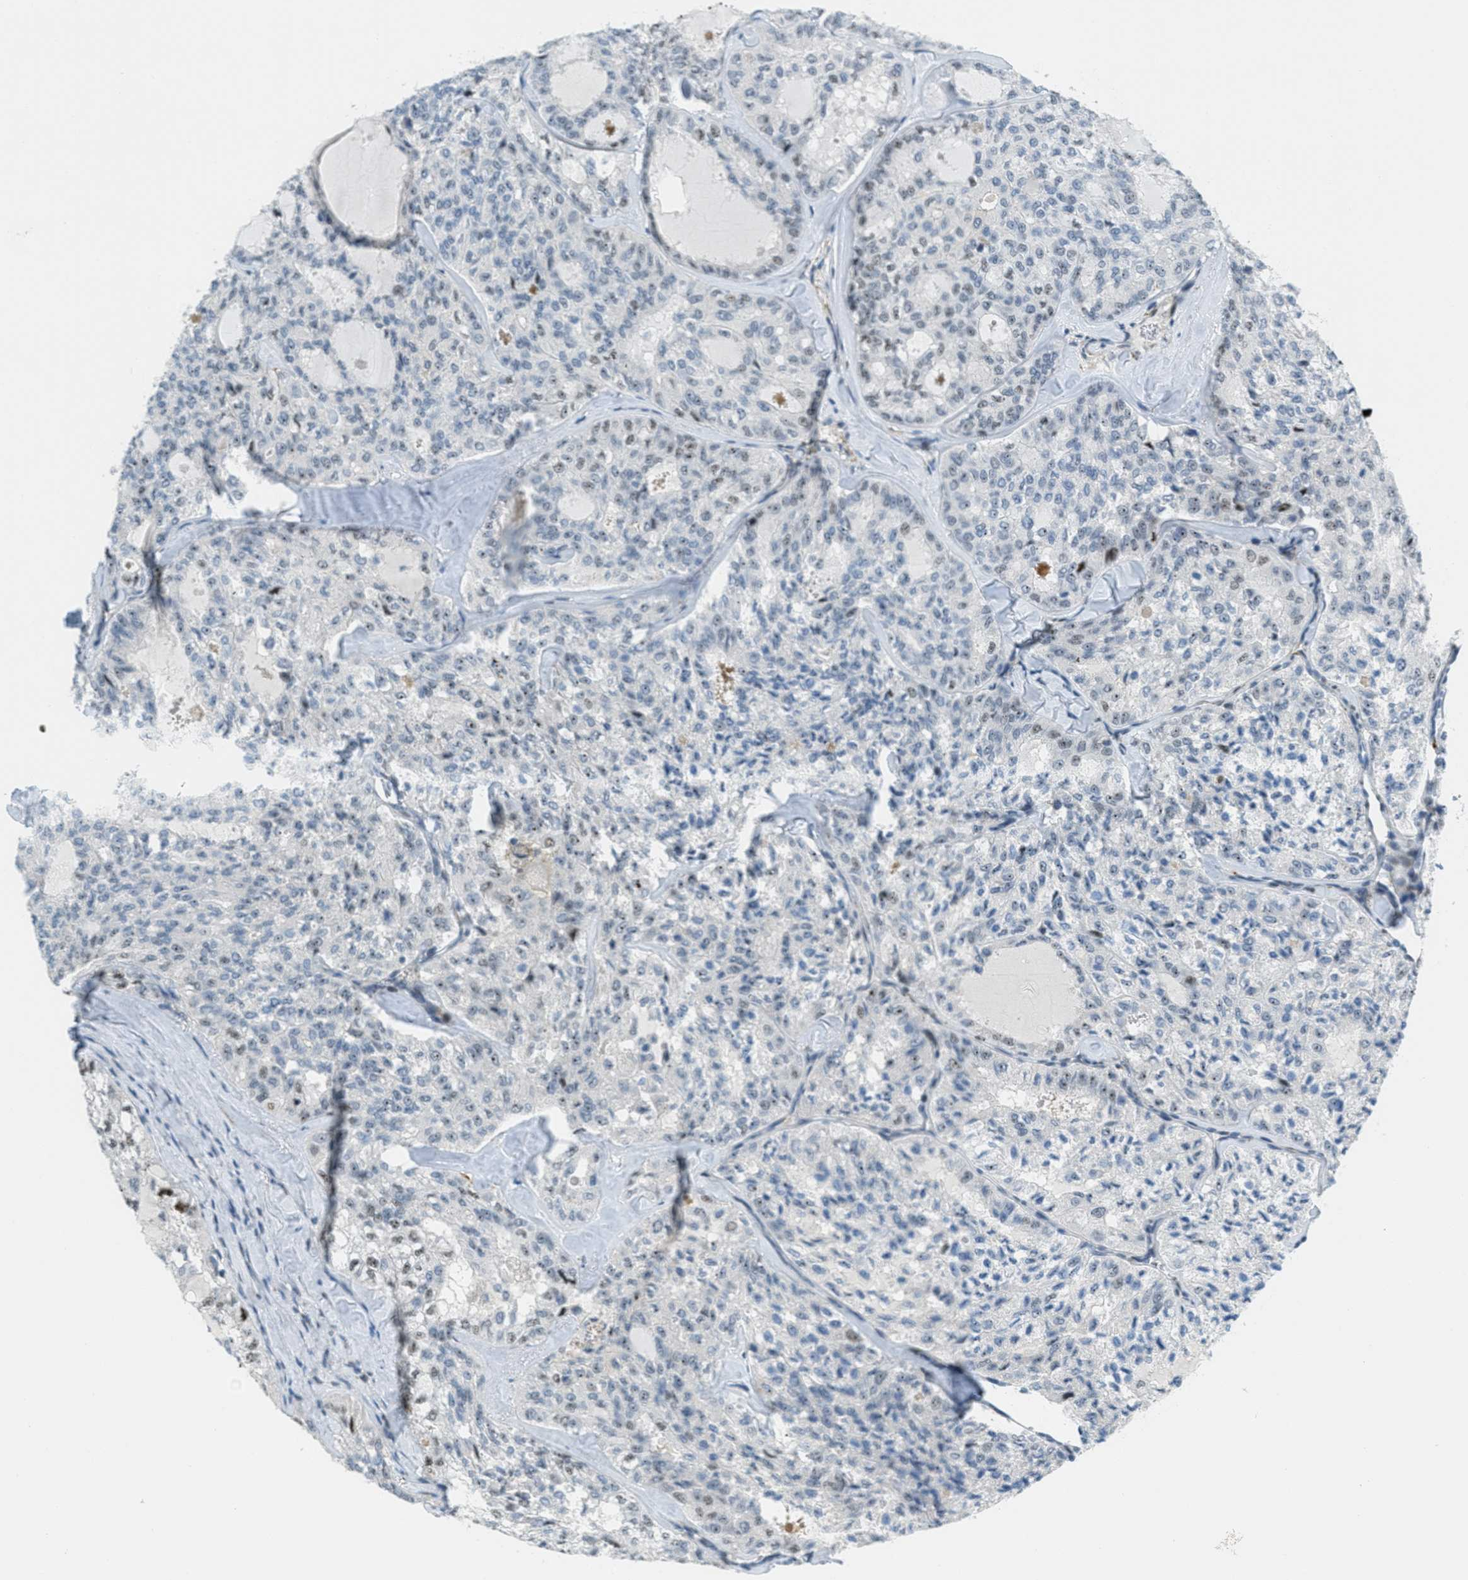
{"staining": {"intensity": "weak", "quantity": "<25%", "location": "nuclear"}, "tissue": "thyroid cancer", "cell_type": "Tumor cells", "image_type": "cancer", "snomed": [{"axis": "morphology", "description": "Follicular adenoma carcinoma, NOS"}, {"axis": "topography", "description": "Thyroid gland"}], "caption": "This is a micrograph of immunohistochemistry (IHC) staining of thyroid cancer (follicular adenoma carcinoma), which shows no expression in tumor cells.", "gene": "ZDHHC23", "patient": {"sex": "male", "age": 75}}